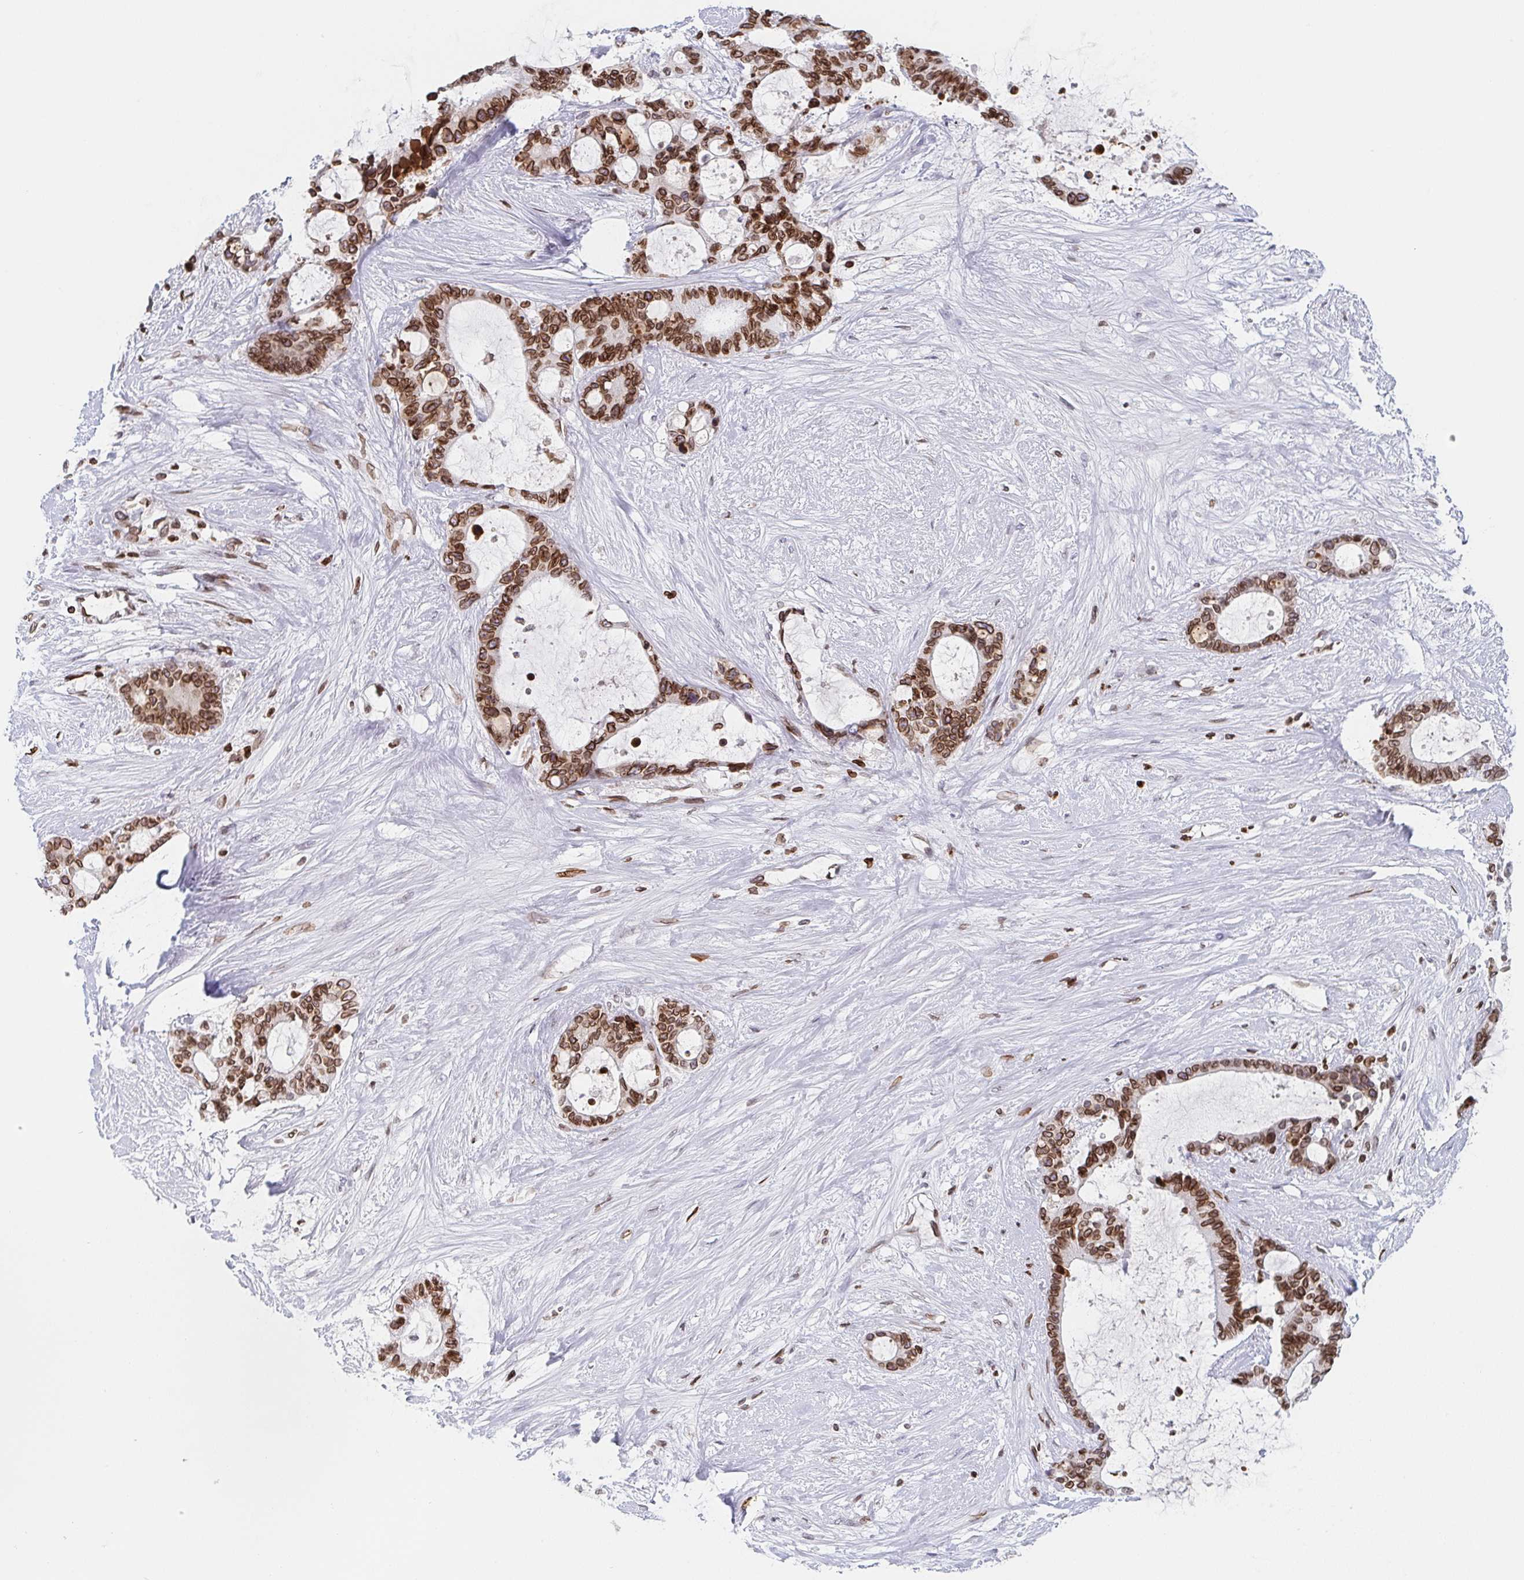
{"staining": {"intensity": "strong", "quantity": ">75%", "location": "cytoplasmic/membranous,nuclear"}, "tissue": "liver cancer", "cell_type": "Tumor cells", "image_type": "cancer", "snomed": [{"axis": "morphology", "description": "Normal tissue, NOS"}, {"axis": "morphology", "description": "Cholangiocarcinoma"}, {"axis": "topography", "description": "Liver"}, {"axis": "topography", "description": "Peripheral nerve tissue"}], "caption": "Immunohistochemical staining of liver cancer displays strong cytoplasmic/membranous and nuclear protein staining in approximately >75% of tumor cells.", "gene": "BTBD7", "patient": {"sex": "female", "age": 73}}